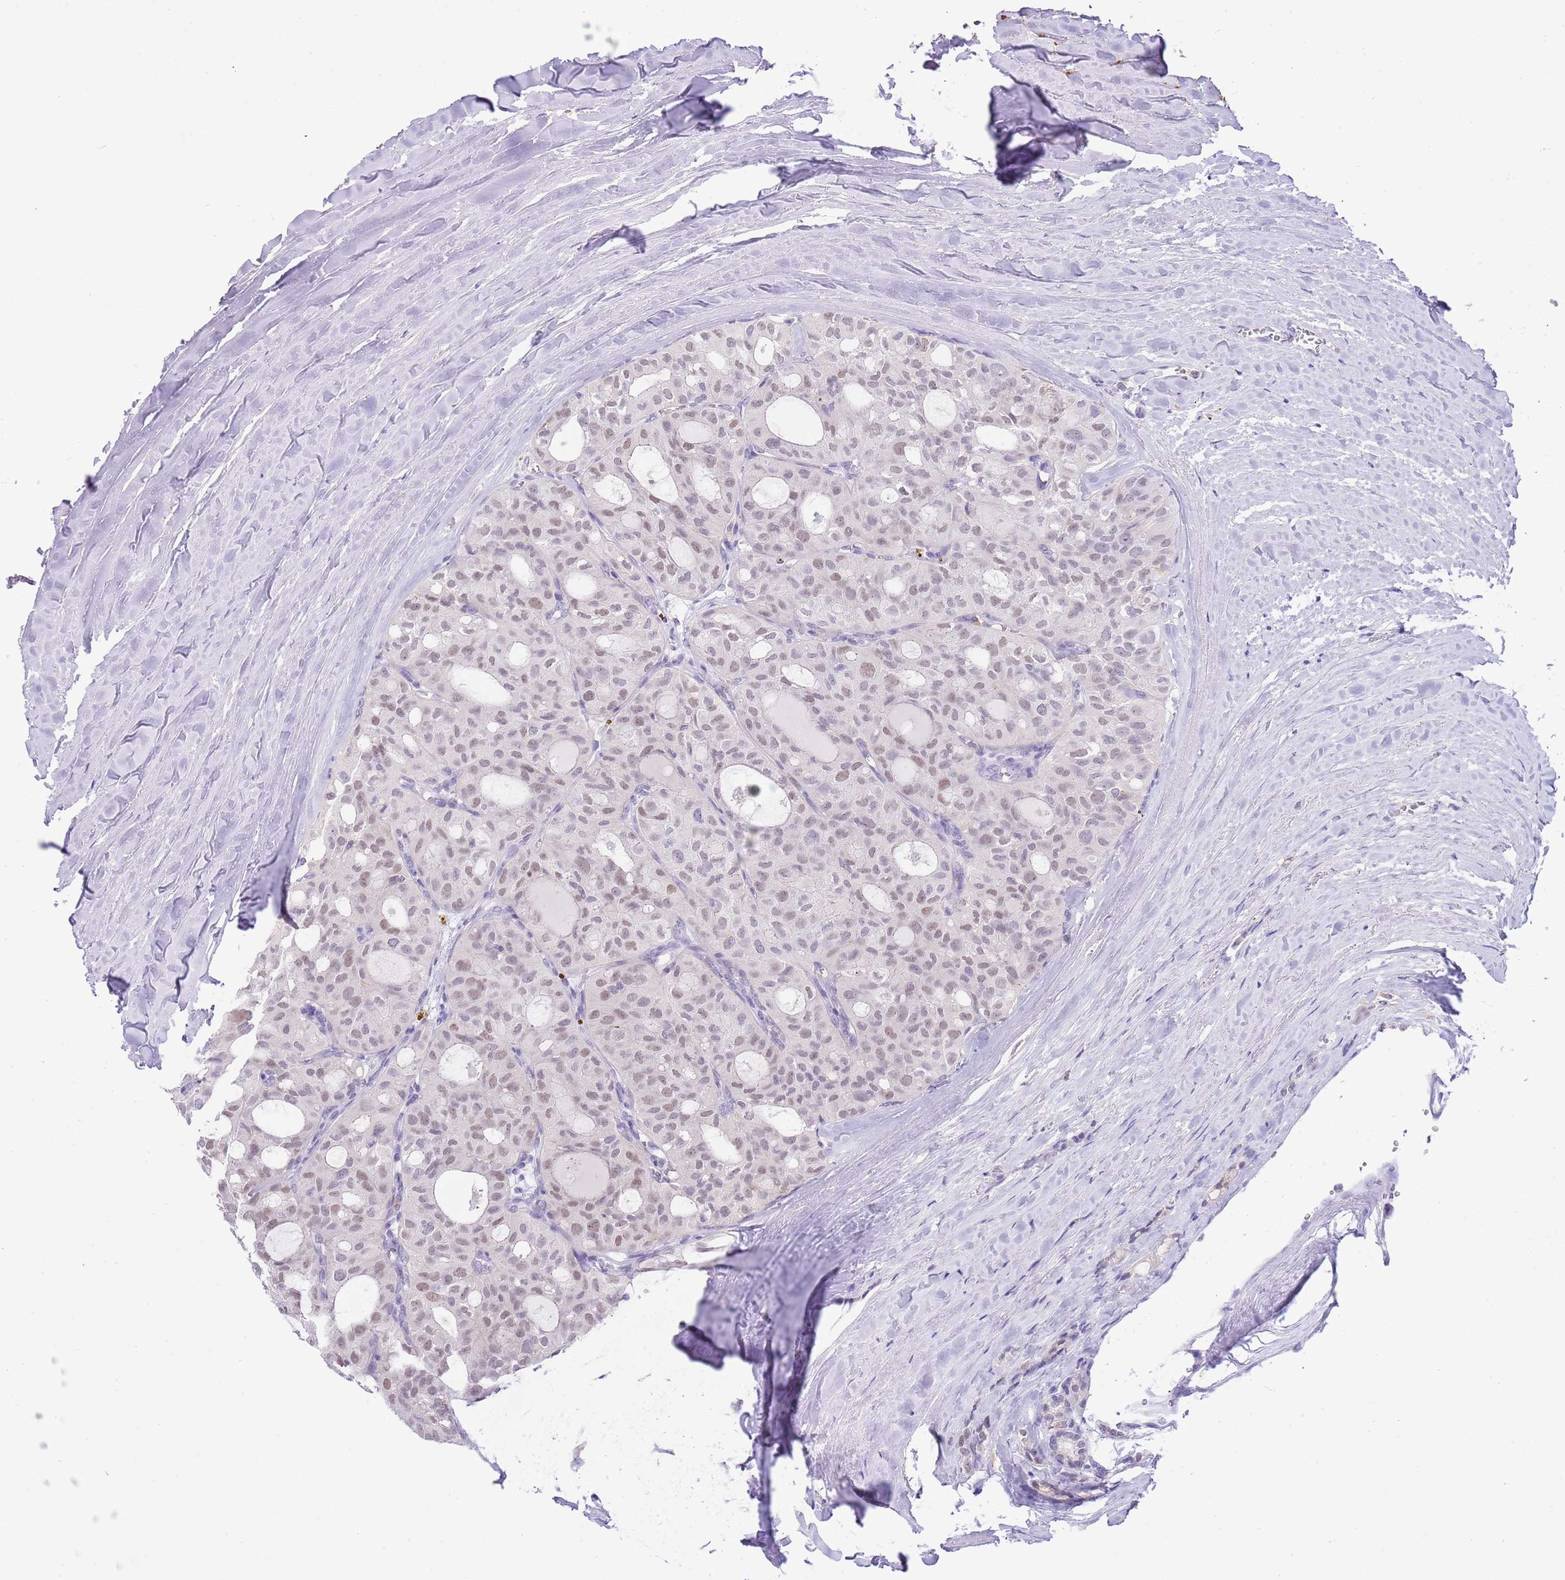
{"staining": {"intensity": "weak", "quantity": ">75%", "location": "nuclear"}, "tissue": "thyroid cancer", "cell_type": "Tumor cells", "image_type": "cancer", "snomed": [{"axis": "morphology", "description": "Follicular adenoma carcinoma, NOS"}, {"axis": "topography", "description": "Thyroid gland"}], "caption": "Immunohistochemical staining of follicular adenoma carcinoma (thyroid) displays weak nuclear protein positivity in about >75% of tumor cells.", "gene": "PPP1R17", "patient": {"sex": "male", "age": 75}}